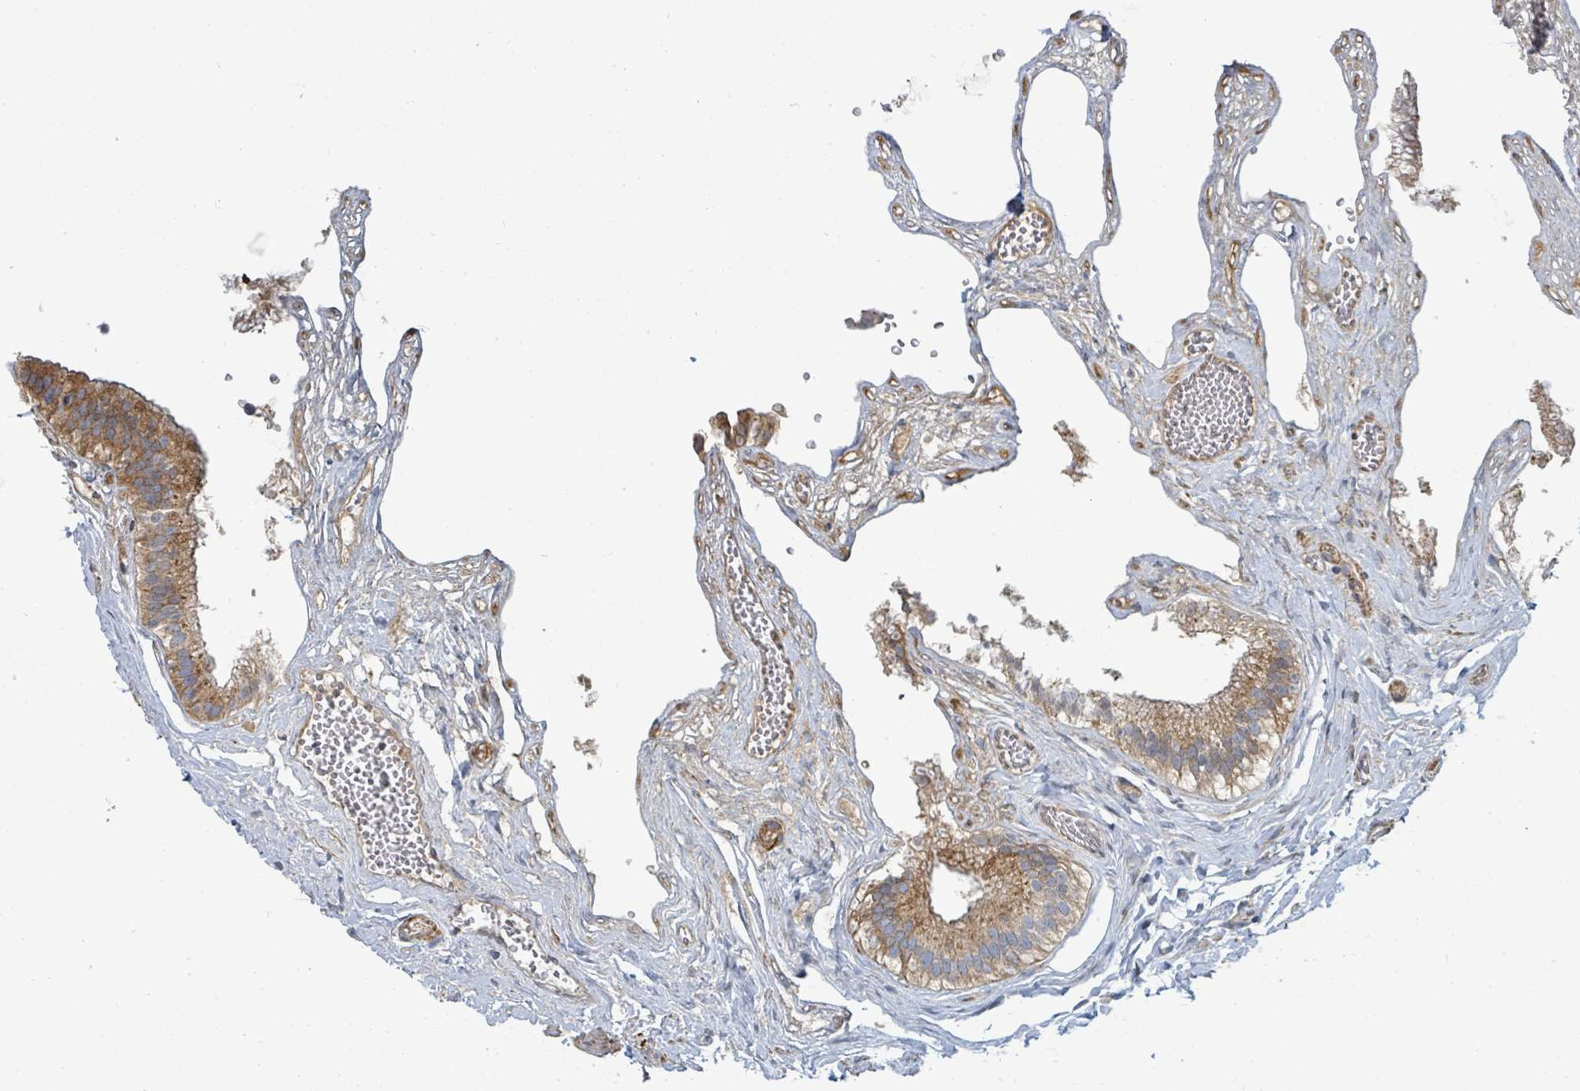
{"staining": {"intensity": "moderate", "quantity": ">75%", "location": "cytoplasmic/membranous"}, "tissue": "gallbladder", "cell_type": "Glandular cells", "image_type": "normal", "snomed": [{"axis": "morphology", "description": "Normal tissue, NOS"}, {"axis": "topography", "description": "Gallbladder"}], "caption": "The image exhibits a brown stain indicating the presence of a protein in the cytoplasmic/membranous of glandular cells in gallbladder.", "gene": "IFIT1", "patient": {"sex": "female", "age": 54}}